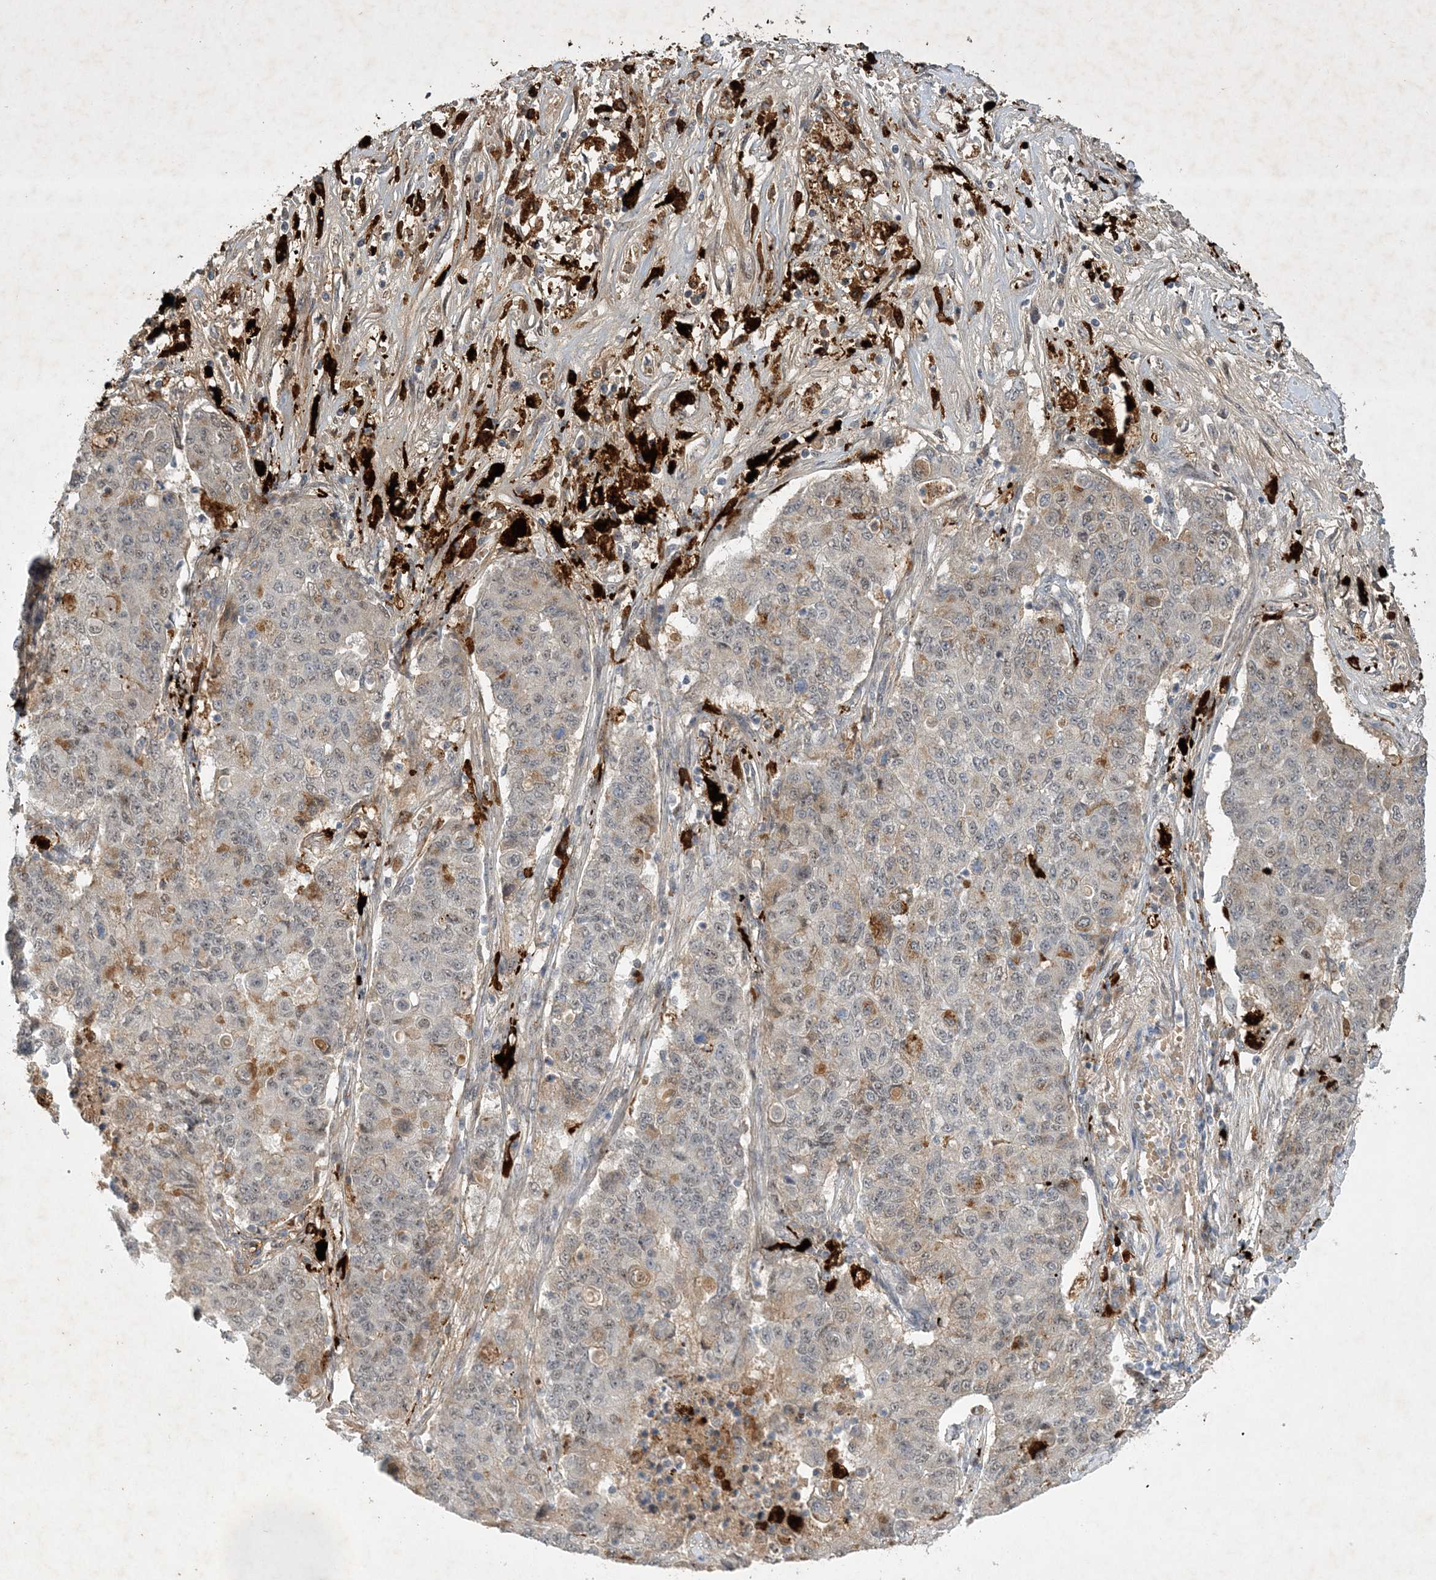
{"staining": {"intensity": "weak", "quantity": "25%-75%", "location": "cytoplasmic/membranous,nuclear"}, "tissue": "lung cancer", "cell_type": "Tumor cells", "image_type": "cancer", "snomed": [{"axis": "morphology", "description": "Squamous cell carcinoma, NOS"}, {"axis": "topography", "description": "Lung"}], "caption": "IHC (DAB (3,3'-diaminobenzidine)) staining of human squamous cell carcinoma (lung) demonstrates weak cytoplasmic/membranous and nuclear protein positivity in approximately 25%-75% of tumor cells.", "gene": "THG1L", "patient": {"sex": "male", "age": 74}}